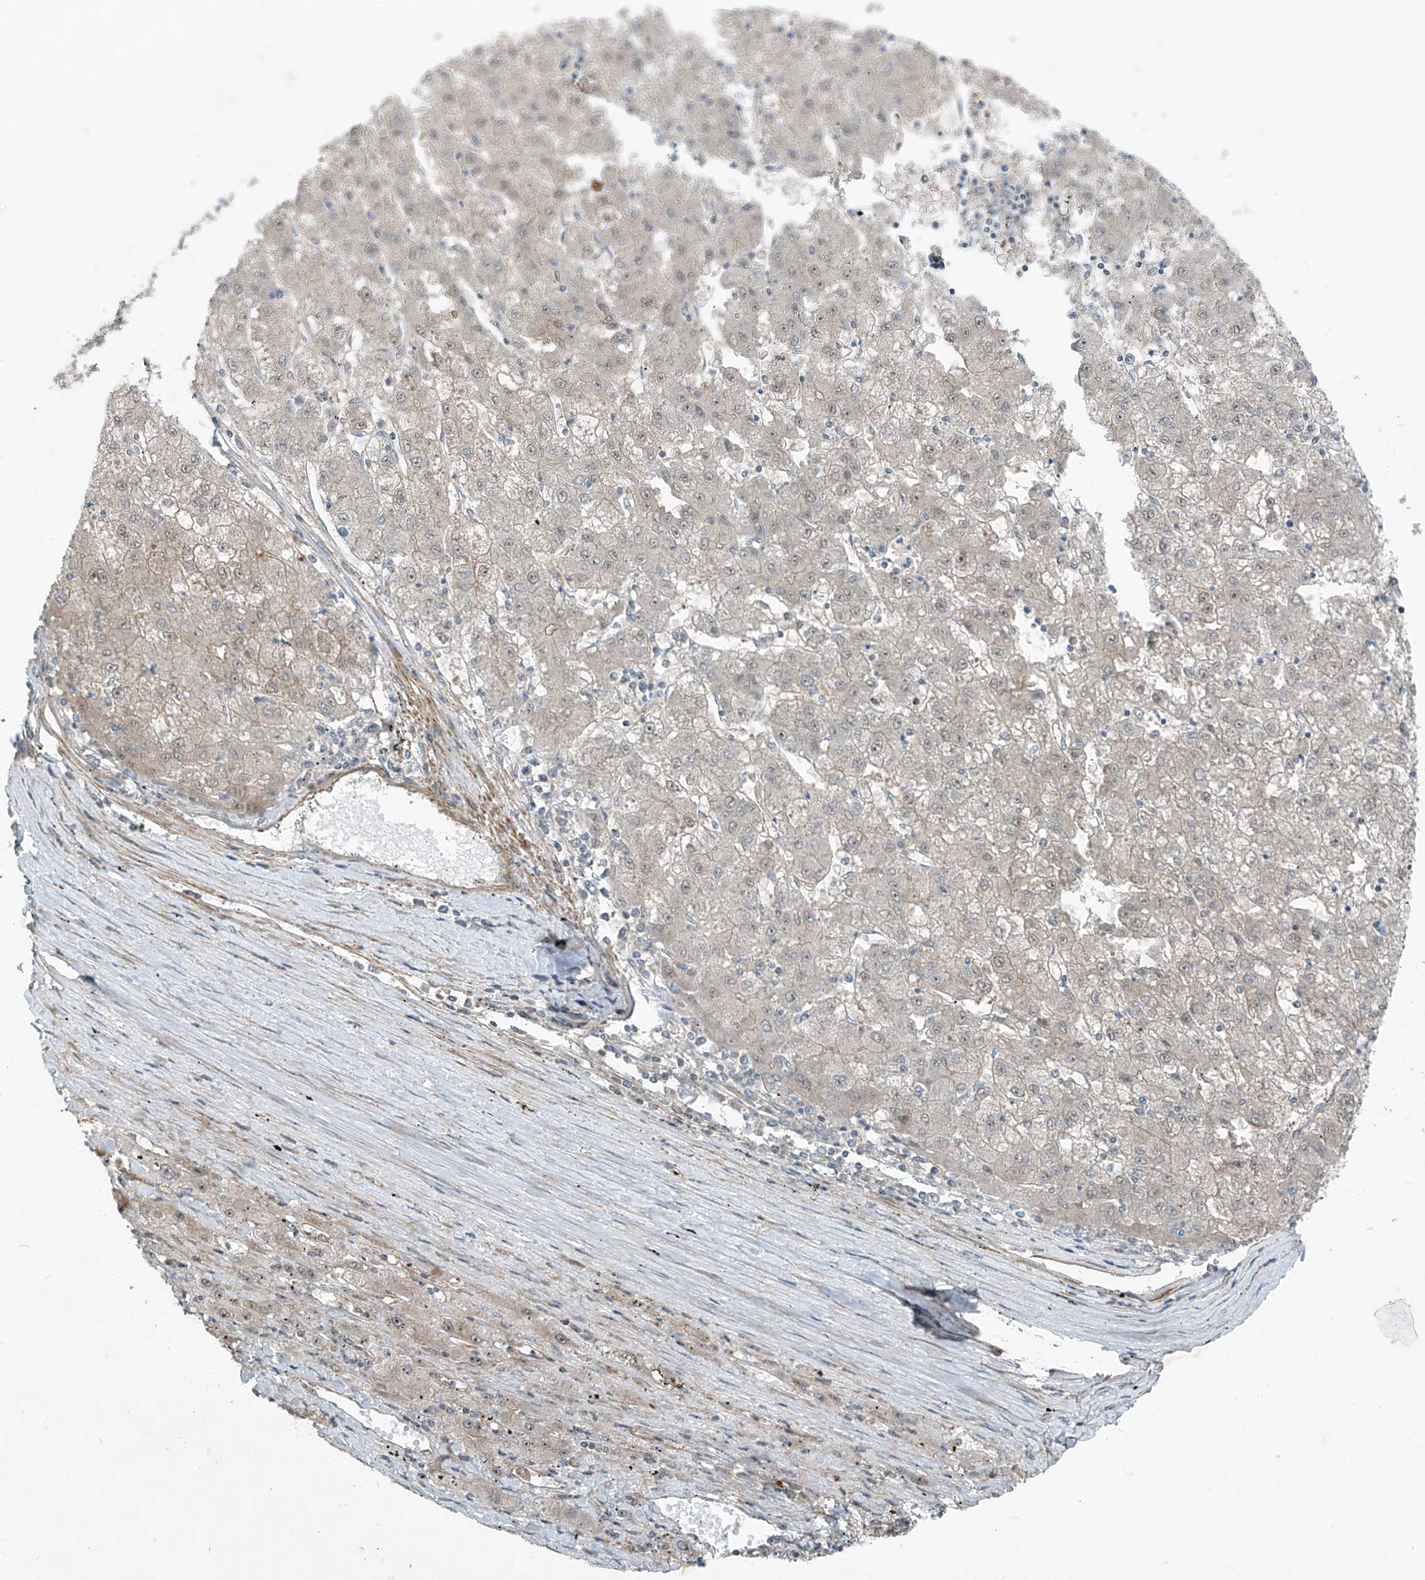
{"staining": {"intensity": "negative", "quantity": "none", "location": "none"}, "tissue": "liver cancer", "cell_type": "Tumor cells", "image_type": "cancer", "snomed": [{"axis": "morphology", "description": "Carcinoma, Hepatocellular, NOS"}, {"axis": "topography", "description": "Liver"}], "caption": "DAB immunohistochemical staining of liver hepatocellular carcinoma reveals no significant expression in tumor cells.", "gene": "PPCS", "patient": {"sex": "male", "age": 72}}